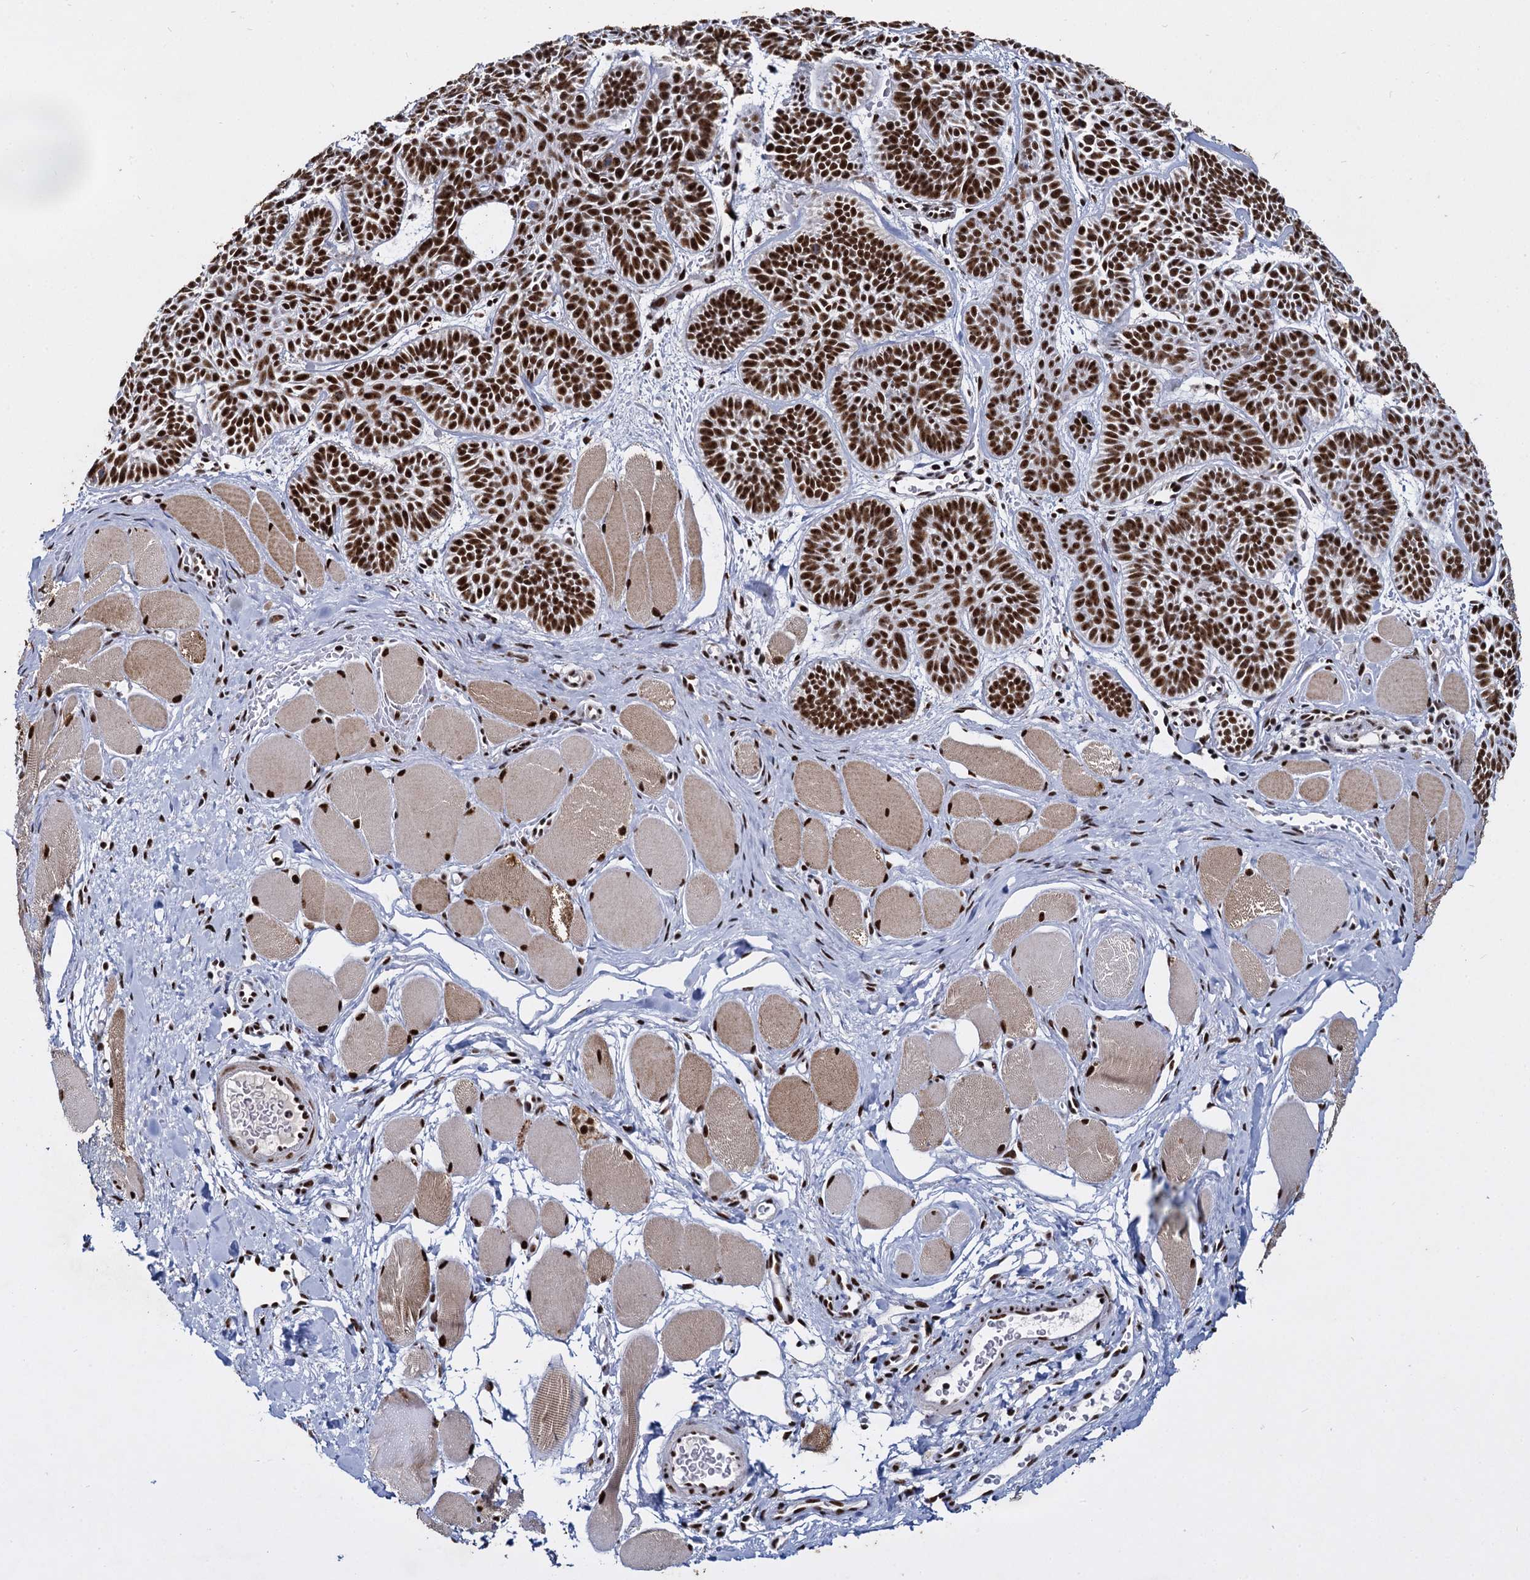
{"staining": {"intensity": "strong", "quantity": ">75%", "location": "nuclear"}, "tissue": "skin cancer", "cell_type": "Tumor cells", "image_type": "cancer", "snomed": [{"axis": "morphology", "description": "Basal cell carcinoma"}, {"axis": "topography", "description": "Skin"}], "caption": "Skin cancer was stained to show a protein in brown. There is high levels of strong nuclear positivity in about >75% of tumor cells. The staining was performed using DAB (3,3'-diaminobenzidine) to visualize the protein expression in brown, while the nuclei were stained in blue with hematoxylin (Magnification: 20x).", "gene": "RPUSD4", "patient": {"sex": "male", "age": 85}}